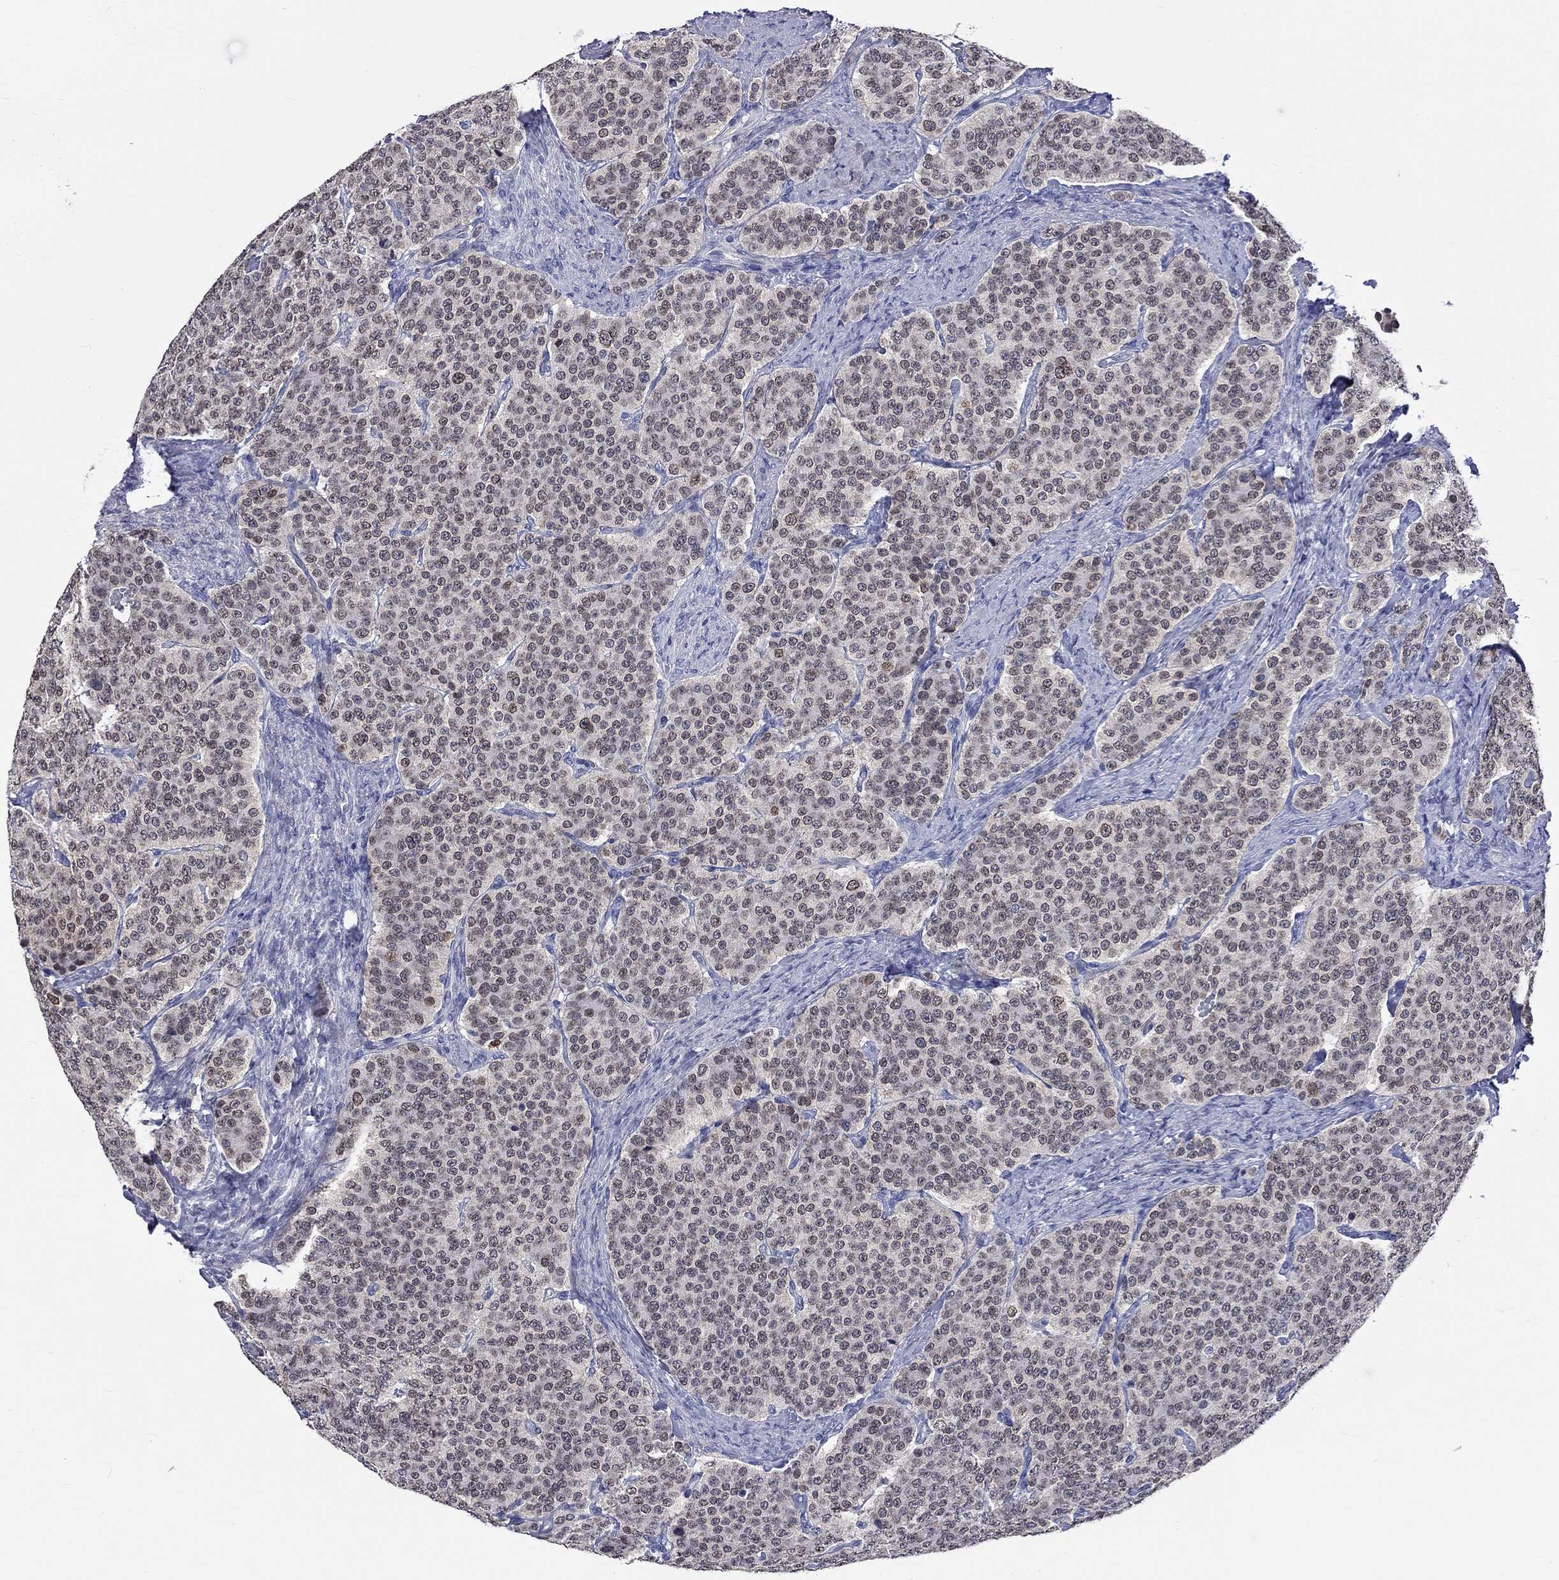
{"staining": {"intensity": "negative", "quantity": "none", "location": "none"}, "tissue": "carcinoid", "cell_type": "Tumor cells", "image_type": "cancer", "snomed": [{"axis": "morphology", "description": "Carcinoid, malignant, NOS"}, {"axis": "topography", "description": "Small intestine"}], "caption": "IHC of carcinoid (malignant) displays no staining in tumor cells. (Immunohistochemistry, brightfield microscopy, high magnification).", "gene": "LRFN4", "patient": {"sex": "female", "age": 58}}